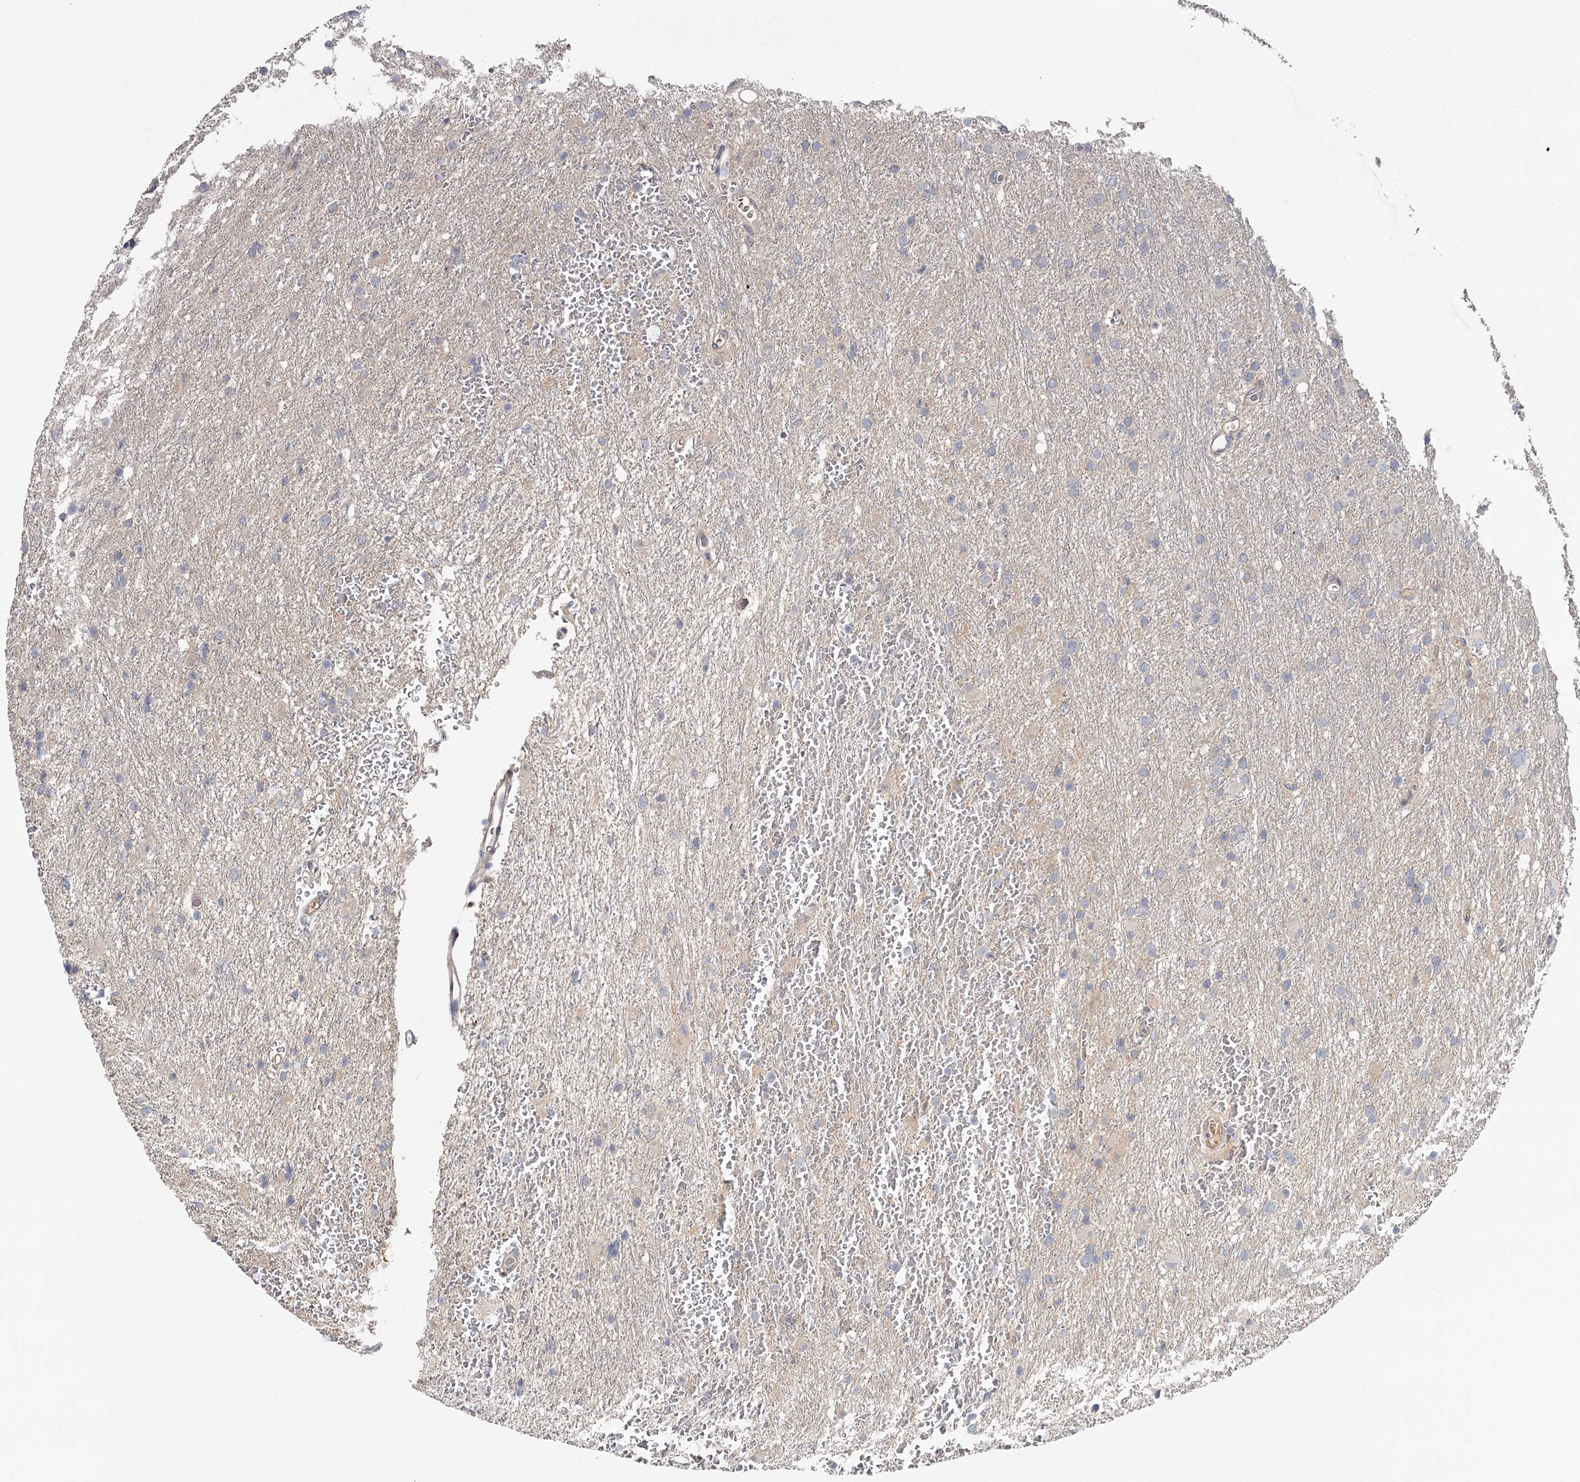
{"staining": {"intensity": "negative", "quantity": "none", "location": "none"}, "tissue": "glioma", "cell_type": "Tumor cells", "image_type": "cancer", "snomed": [{"axis": "morphology", "description": "Glioma, malignant, High grade"}, {"axis": "topography", "description": "Cerebral cortex"}], "caption": "The micrograph shows no staining of tumor cells in glioma. (DAB (3,3'-diaminobenzidine) IHC, high magnification).", "gene": "DHRS9", "patient": {"sex": "female", "age": 36}}